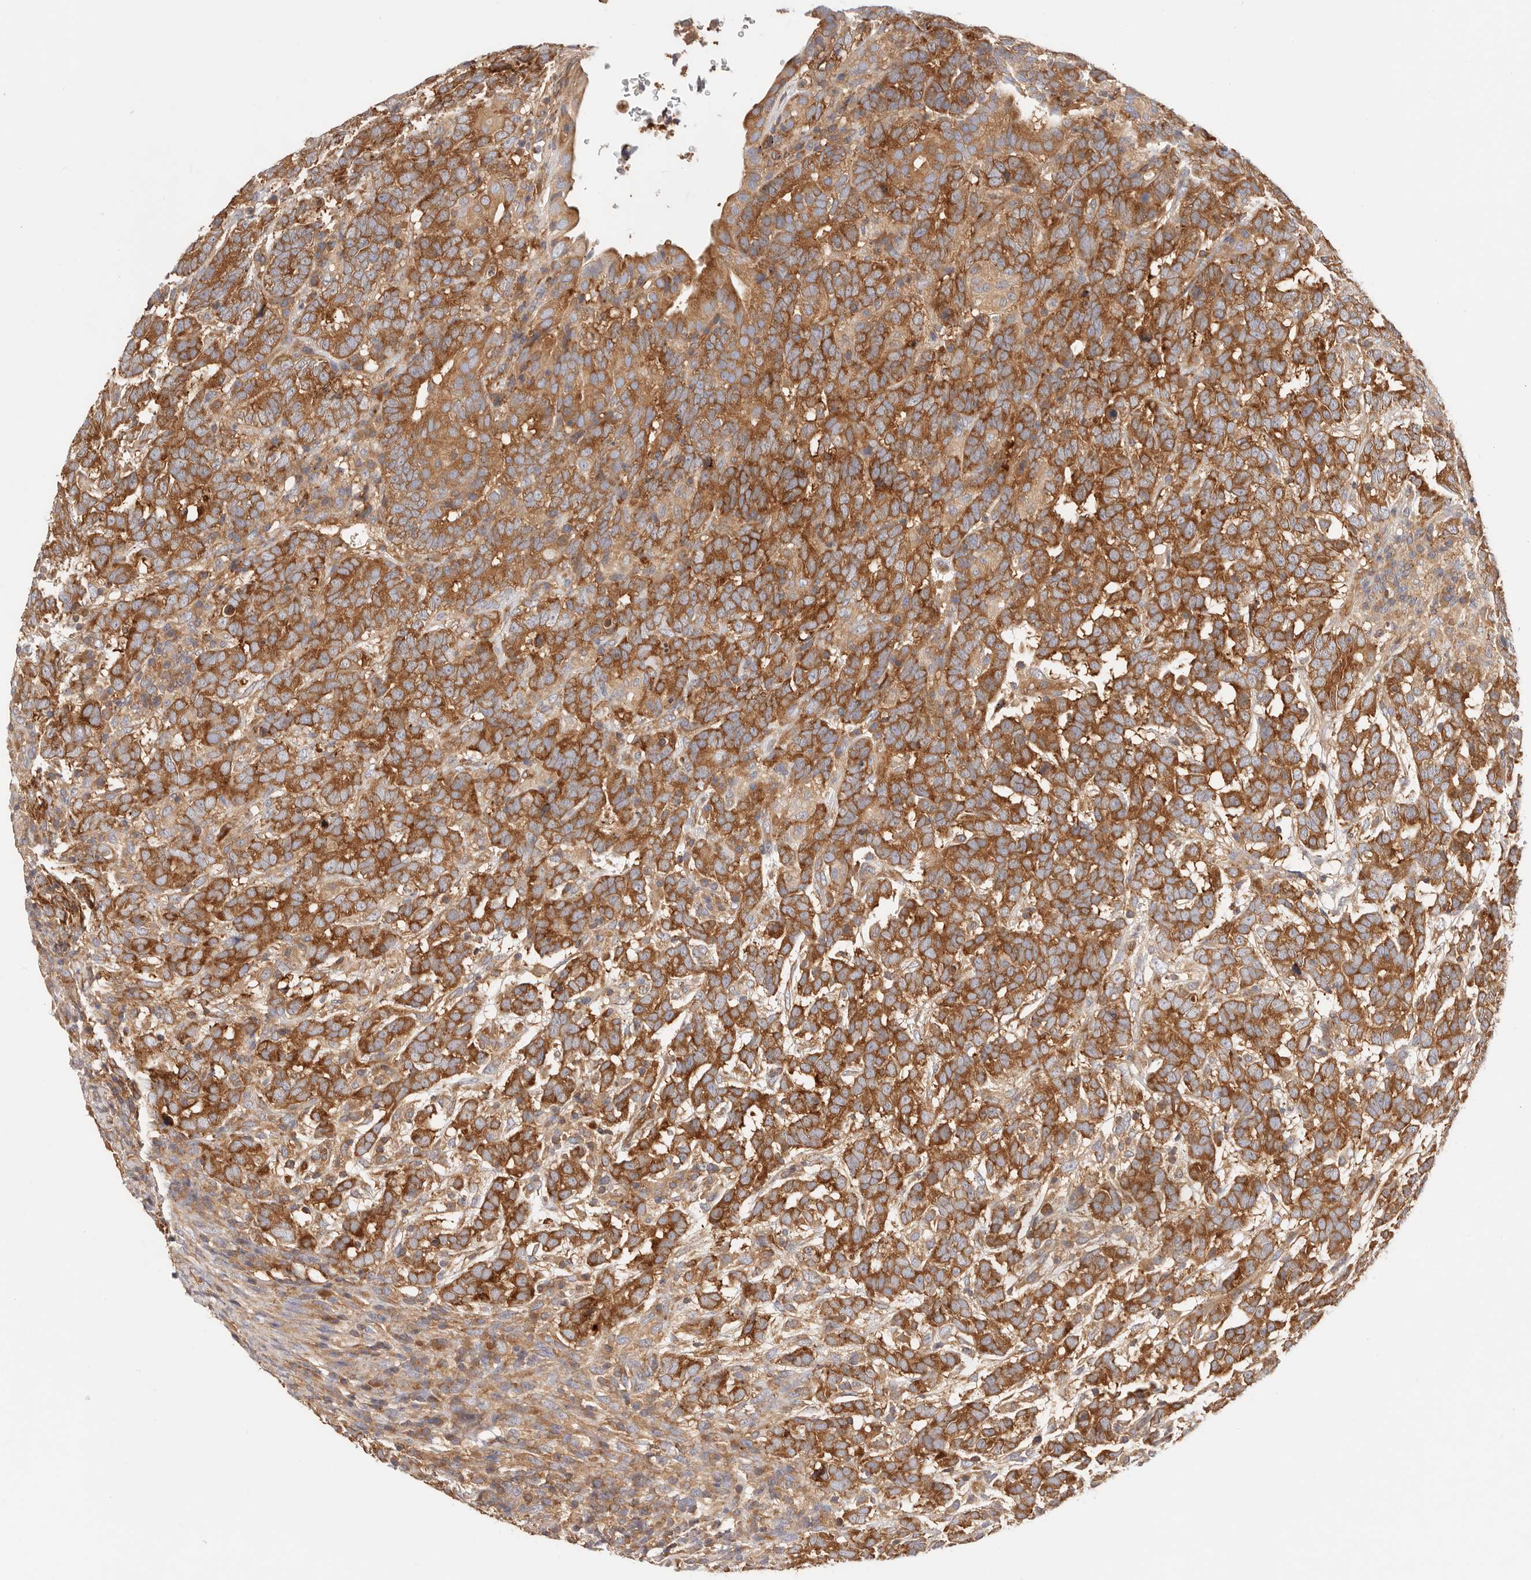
{"staining": {"intensity": "strong", "quantity": ">75%", "location": "cytoplasmic/membranous"}, "tissue": "testis cancer", "cell_type": "Tumor cells", "image_type": "cancer", "snomed": [{"axis": "morphology", "description": "Carcinoma, Embryonal, NOS"}, {"axis": "topography", "description": "Testis"}], "caption": "This is an image of IHC staining of testis cancer (embryonal carcinoma), which shows strong expression in the cytoplasmic/membranous of tumor cells.", "gene": "KCMF1", "patient": {"sex": "male", "age": 26}}